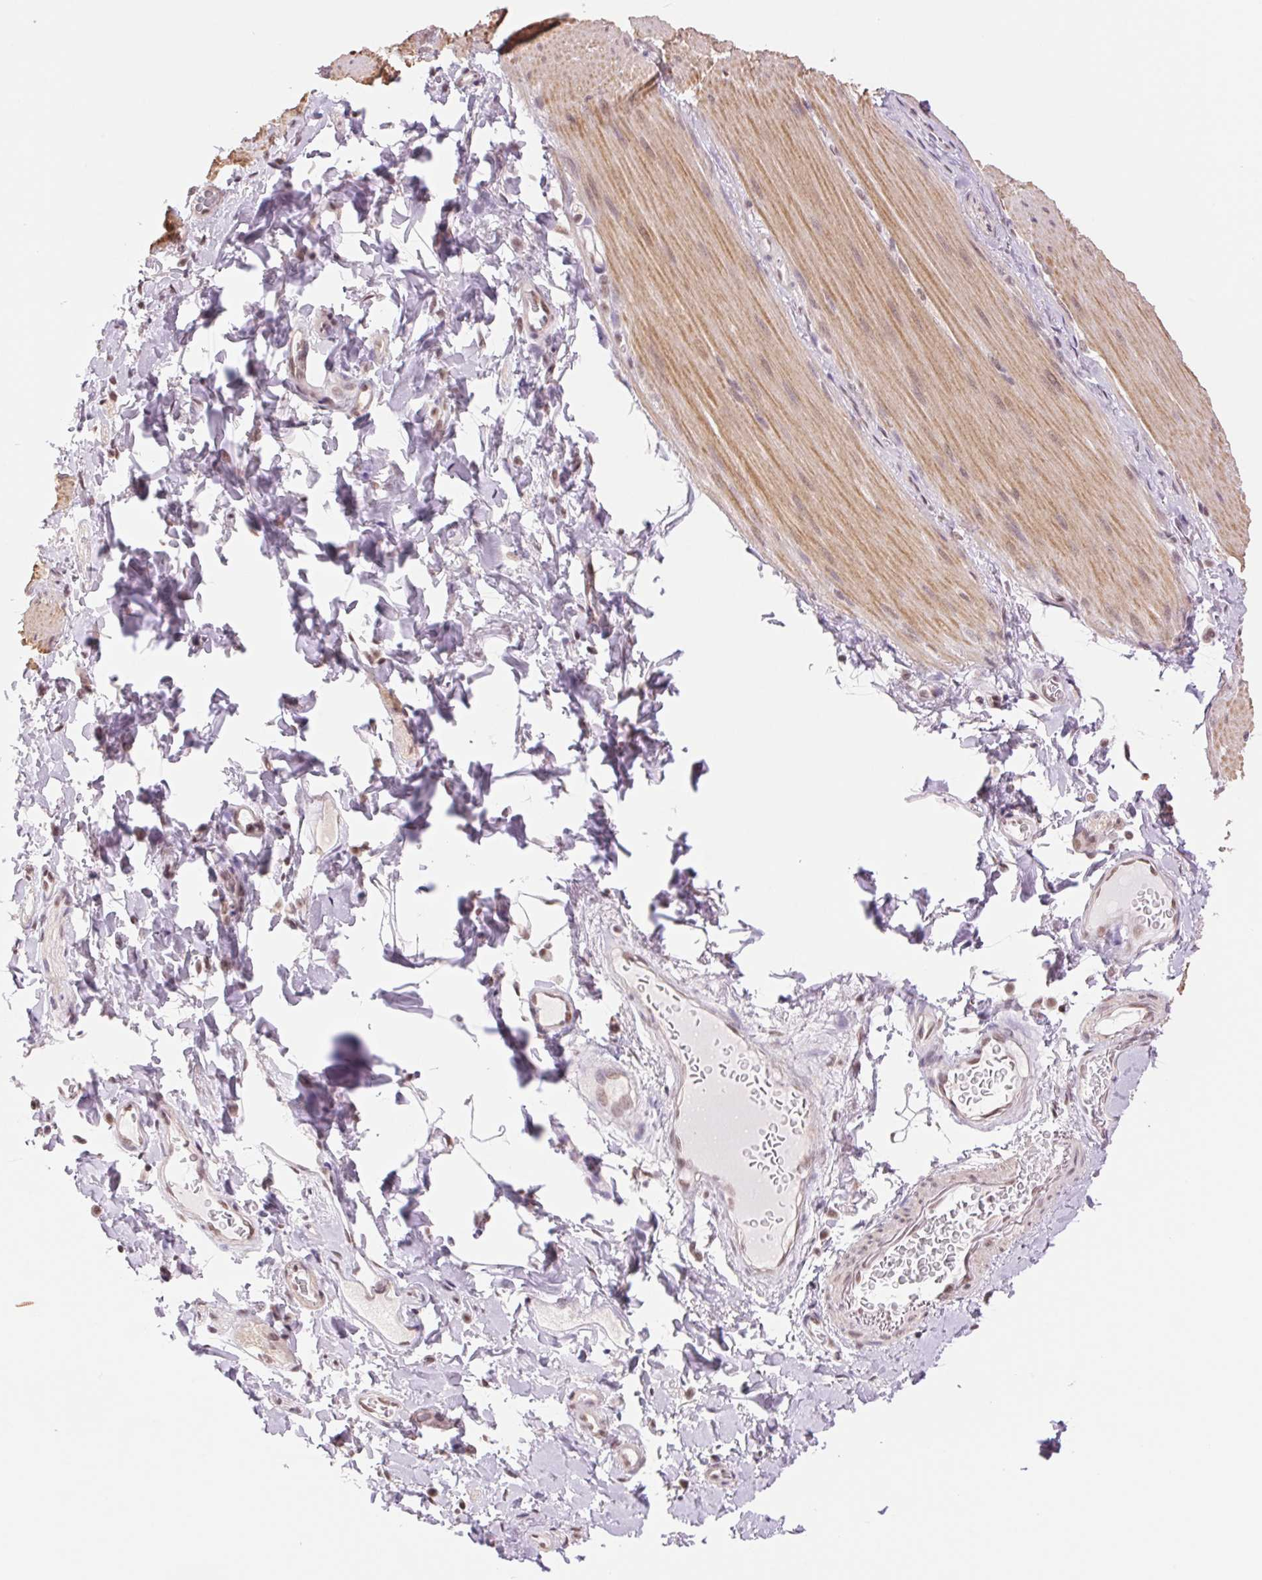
{"staining": {"intensity": "moderate", "quantity": "<25%", "location": "cytoplasmic/membranous"}, "tissue": "smooth muscle", "cell_type": "Smooth muscle cells", "image_type": "normal", "snomed": [{"axis": "morphology", "description": "Normal tissue, NOS"}, {"axis": "topography", "description": "Smooth muscle"}, {"axis": "topography", "description": "Colon"}], "caption": "A high-resolution image shows immunohistochemistry staining of benign smooth muscle, which displays moderate cytoplasmic/membranous expression in approximately <25% of smooth muscle cells. (Stains: DAB in brown, nuclei in blue, Microscopy: brightfield microscopy at high magnification).", "gene": "RPRD1B", "patient": {"sex": "male", "age": 73}}